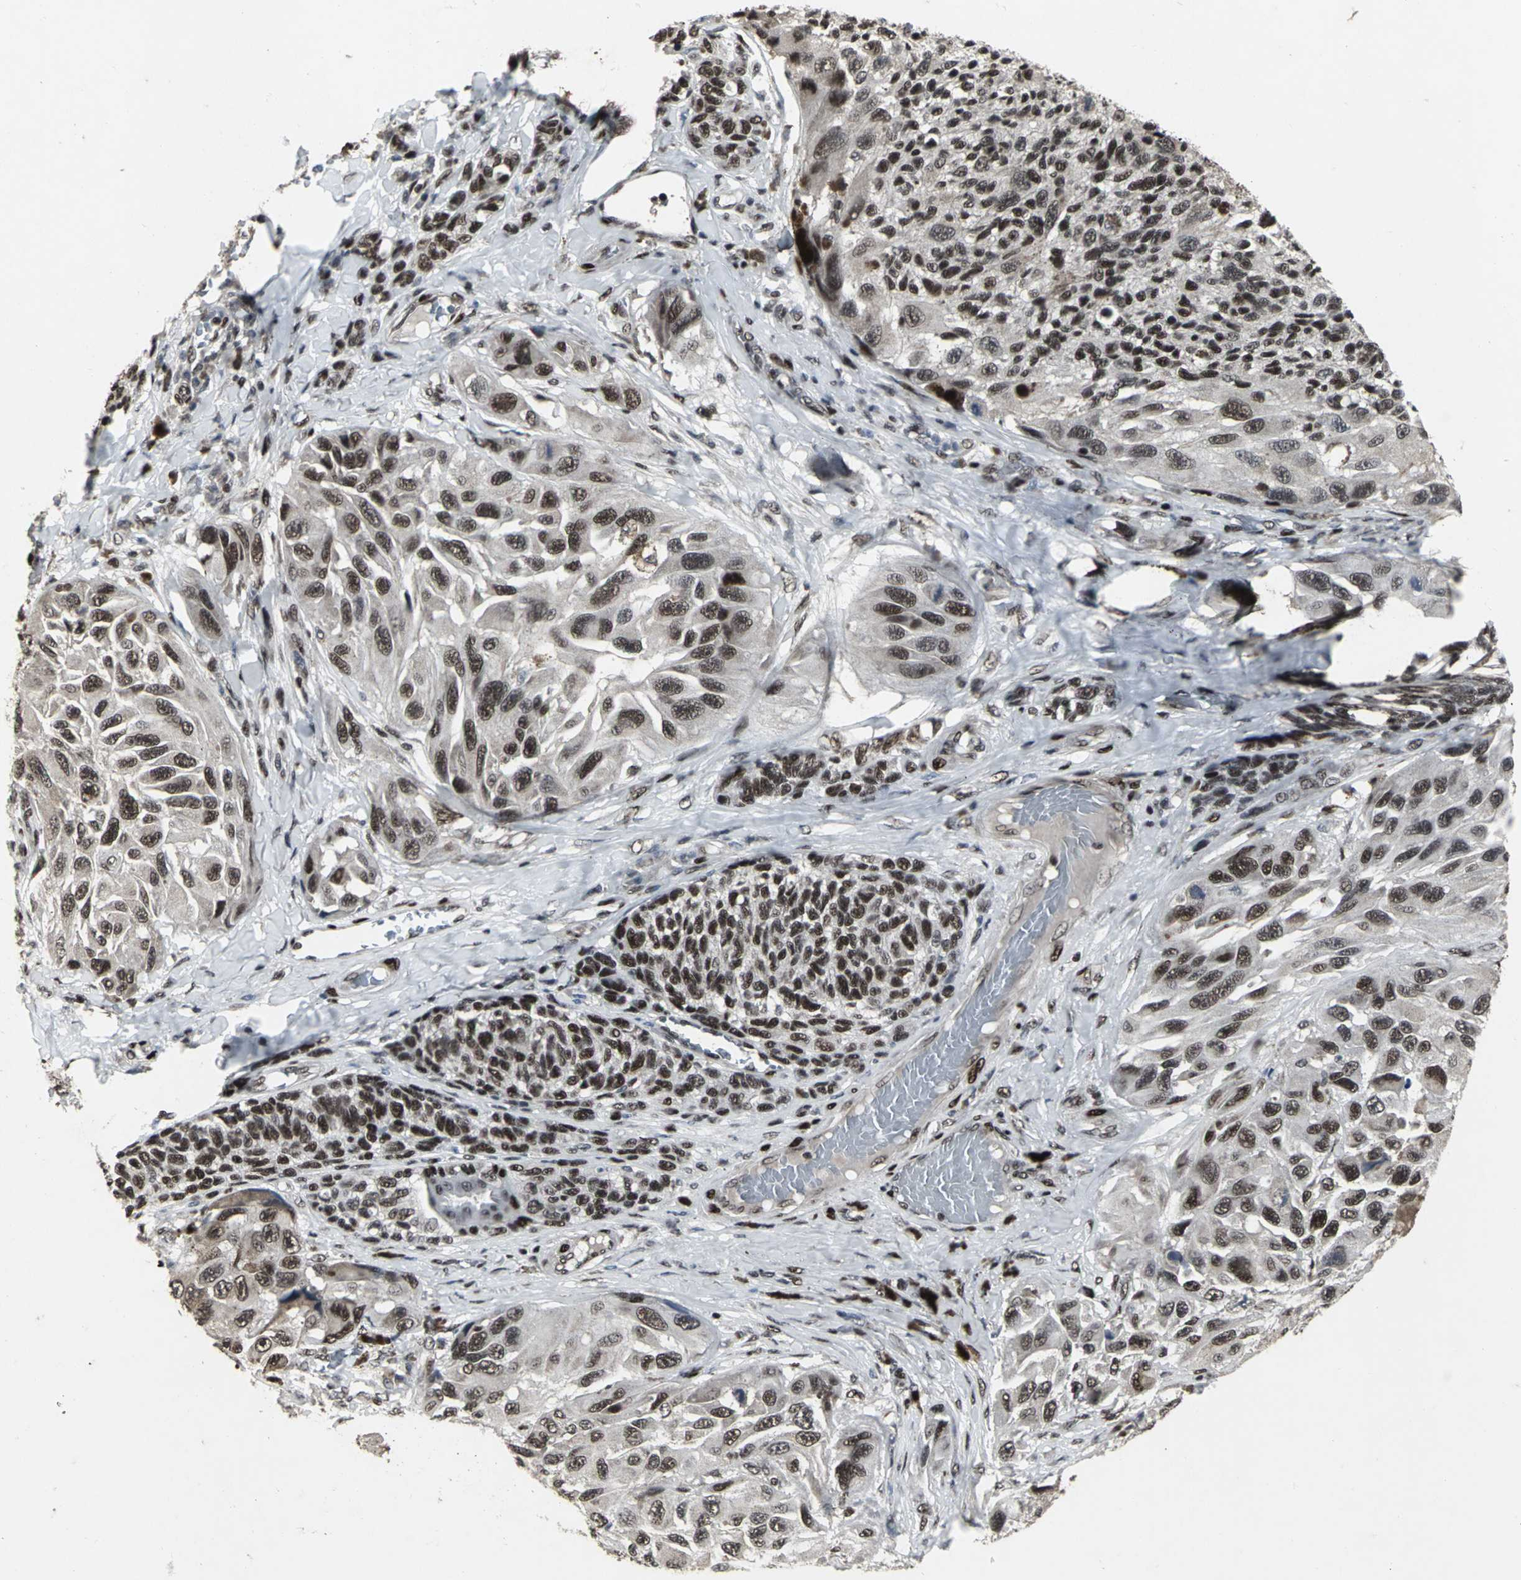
{"staining": {"intensity": "moderate", "quantity": ">75%", "location": "nuclear"}, "tissue": "melanoma", "cell_type": "Tumor cells", "image_type": "cancer", "snomed": [{"axis": "morphology", "description": "Malignant melanoma, NOS"}, {"axis": "topography", "description": "Skin"}], "caption": "Tumor cells display medium levels of moderate nuclear expression in approximately >75% of cells in human malignant melanoma. The staining is performed using DAB (3,3'-diaminobenzidine) brown chromogen to label protein expression. The nuclei are counter-stained blue using hematoxylin.", "gene": "SRF", "patient": {"sex": "female", "age": 73}}